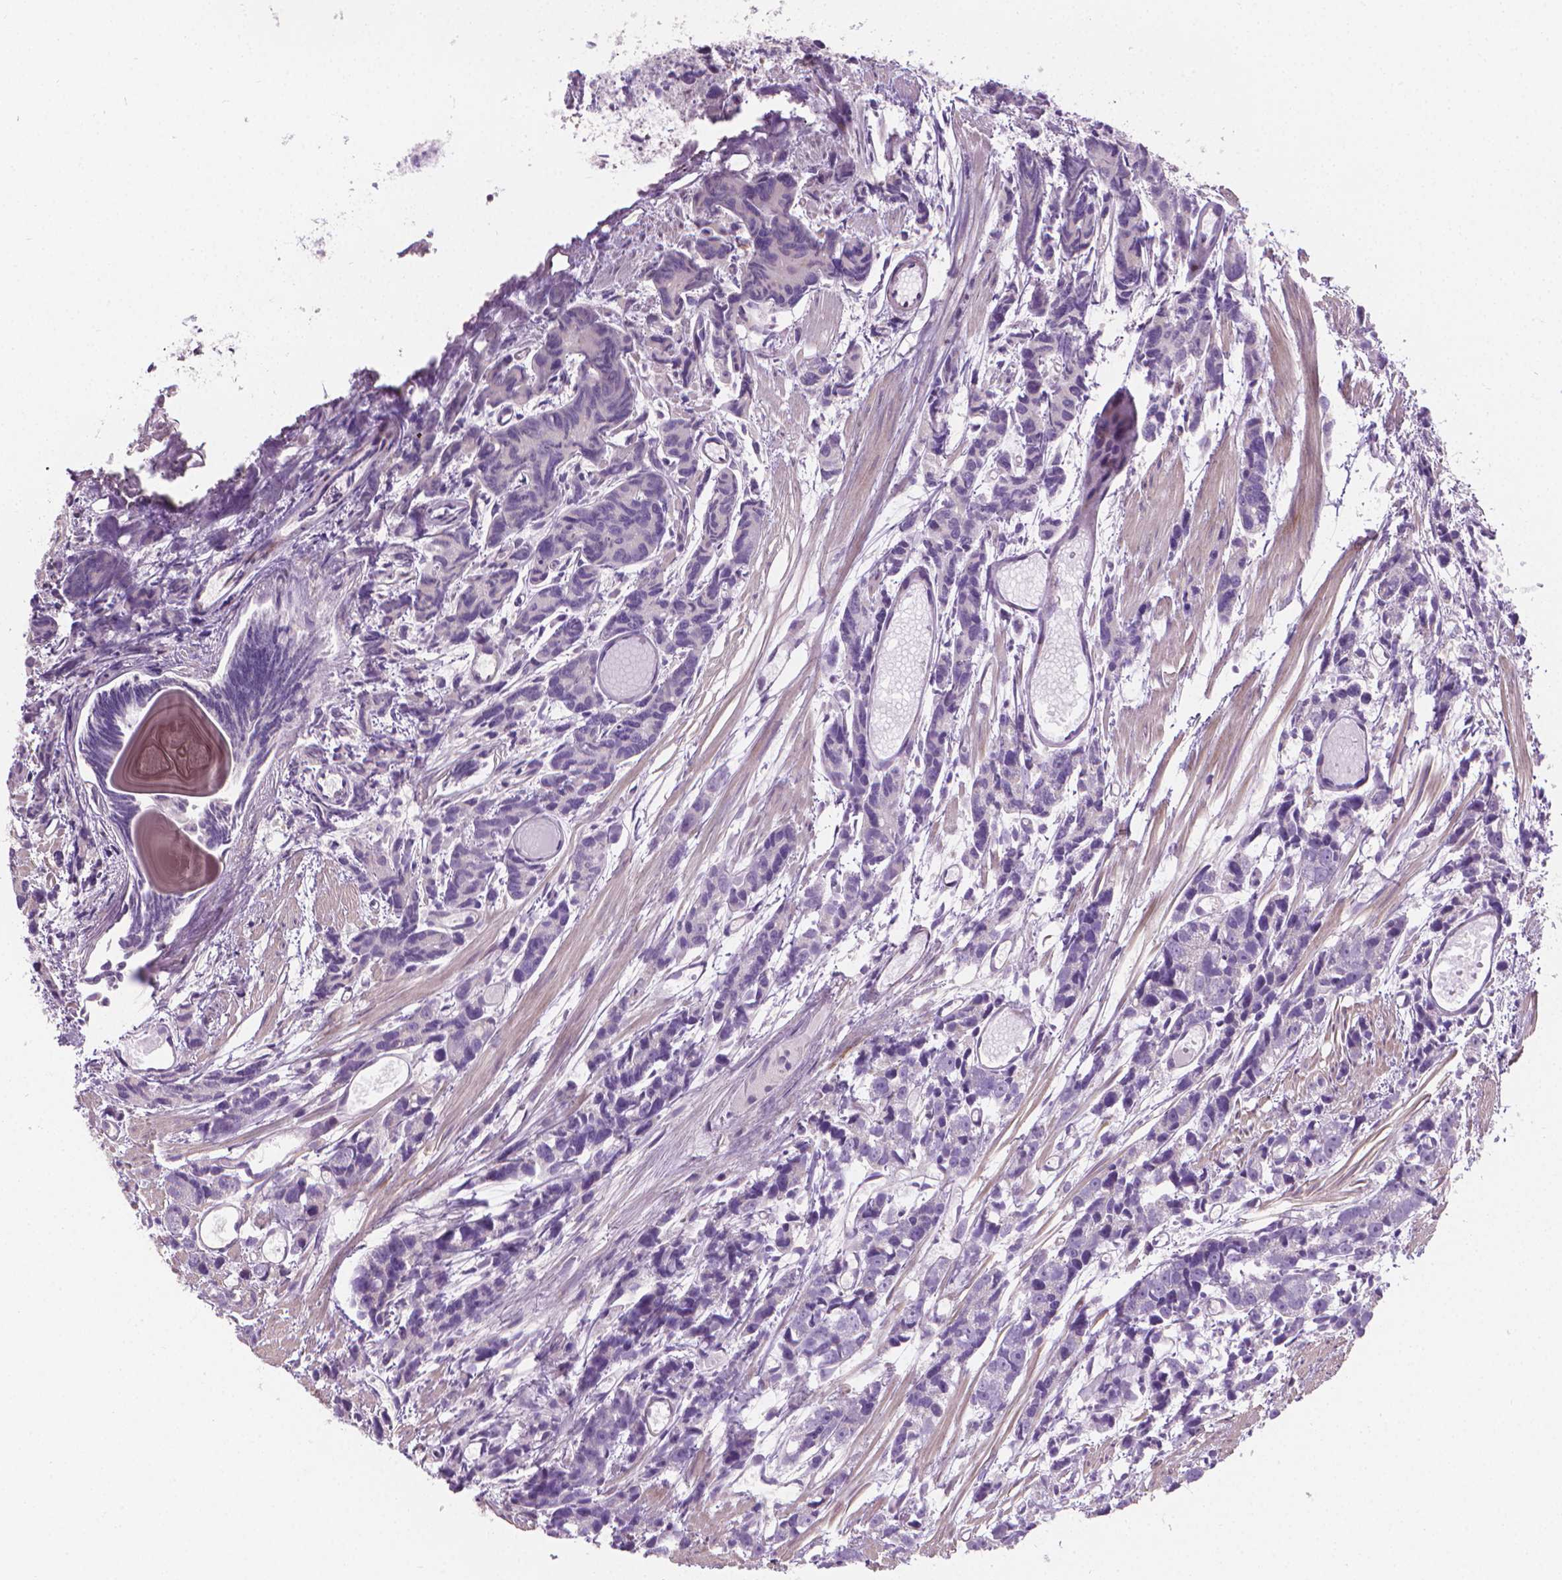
{"staining": {"intensity": "negative", "quantity": "none", "location": "none"}, "tissue": "prostate cancer", "cell_type": "Tumor cells", "image_type": "cancer", "snomed": [{"axis": "morphology", "description": "Adenocarcinoma, High grade"}, {"axis": "topography", "description": "Prostate"}], "caption": "Tumor cells are negative for protein expression in human prostate cancer.", "gene": "GSDMA", "patient": {"sex": "male", "age": 77}}